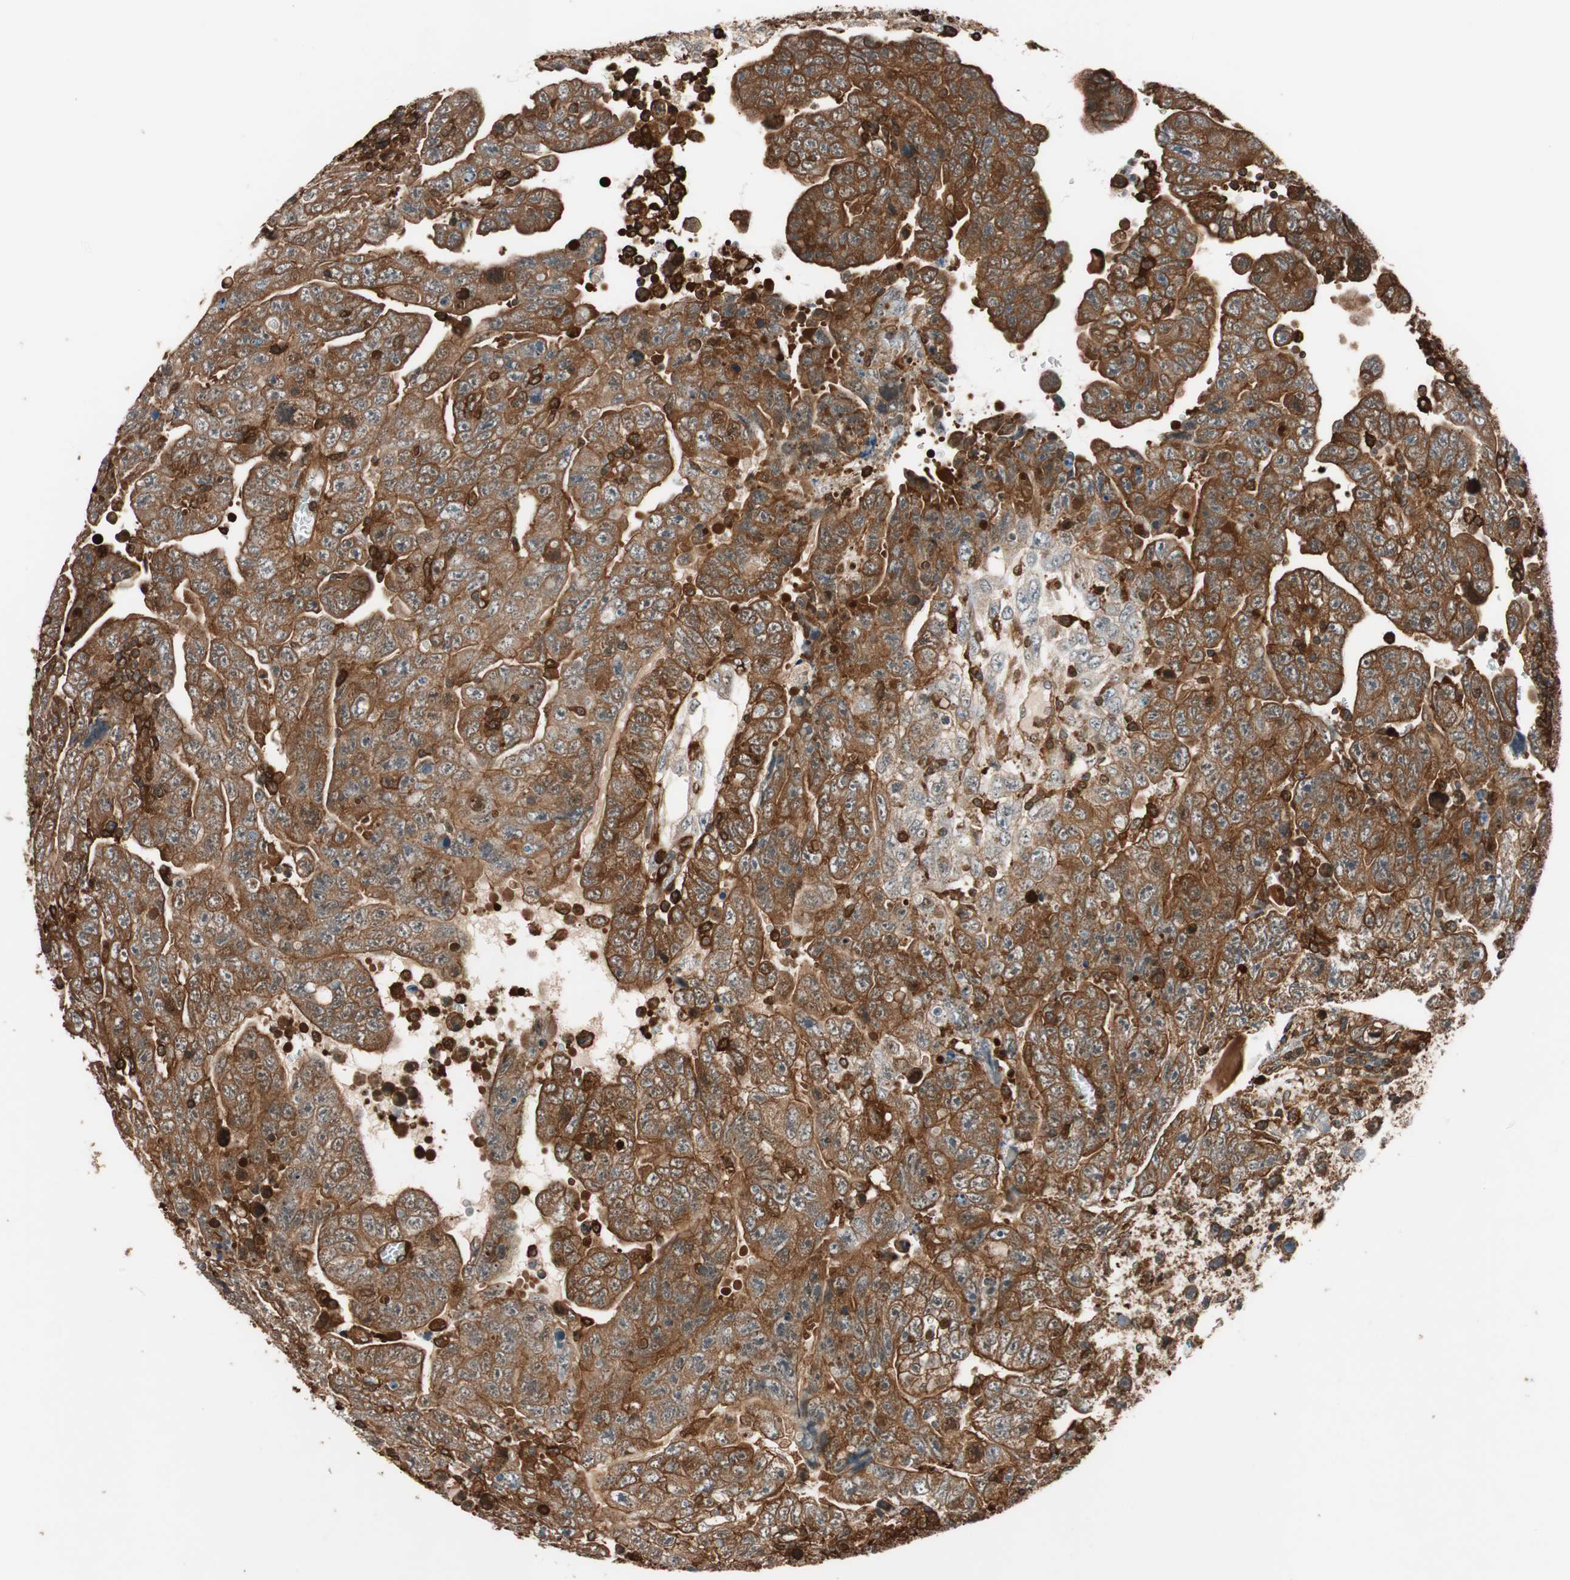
{"staining": {"intensity": "strong", "quantity": ">75%", "location": "cytoplasmic/membranous"}, "tissue": "testis cancer", "cell_type": "Tumor cells", "image_type": "cancer", "snomed": [{"axis": "morphology", "description": "Carcinoma, Embryonal, NOS"}, {"axis": "topography", "description": "Testis"}], "caption": "This photomicrograph exhibits immunohistochemistry staining of testis embryonal carcinoma, with high strong cytoplasmic/membranous expression in about >75% of tumor cells.", "gene": "VASP", "patient": {"sex": "male", "age": 28}}